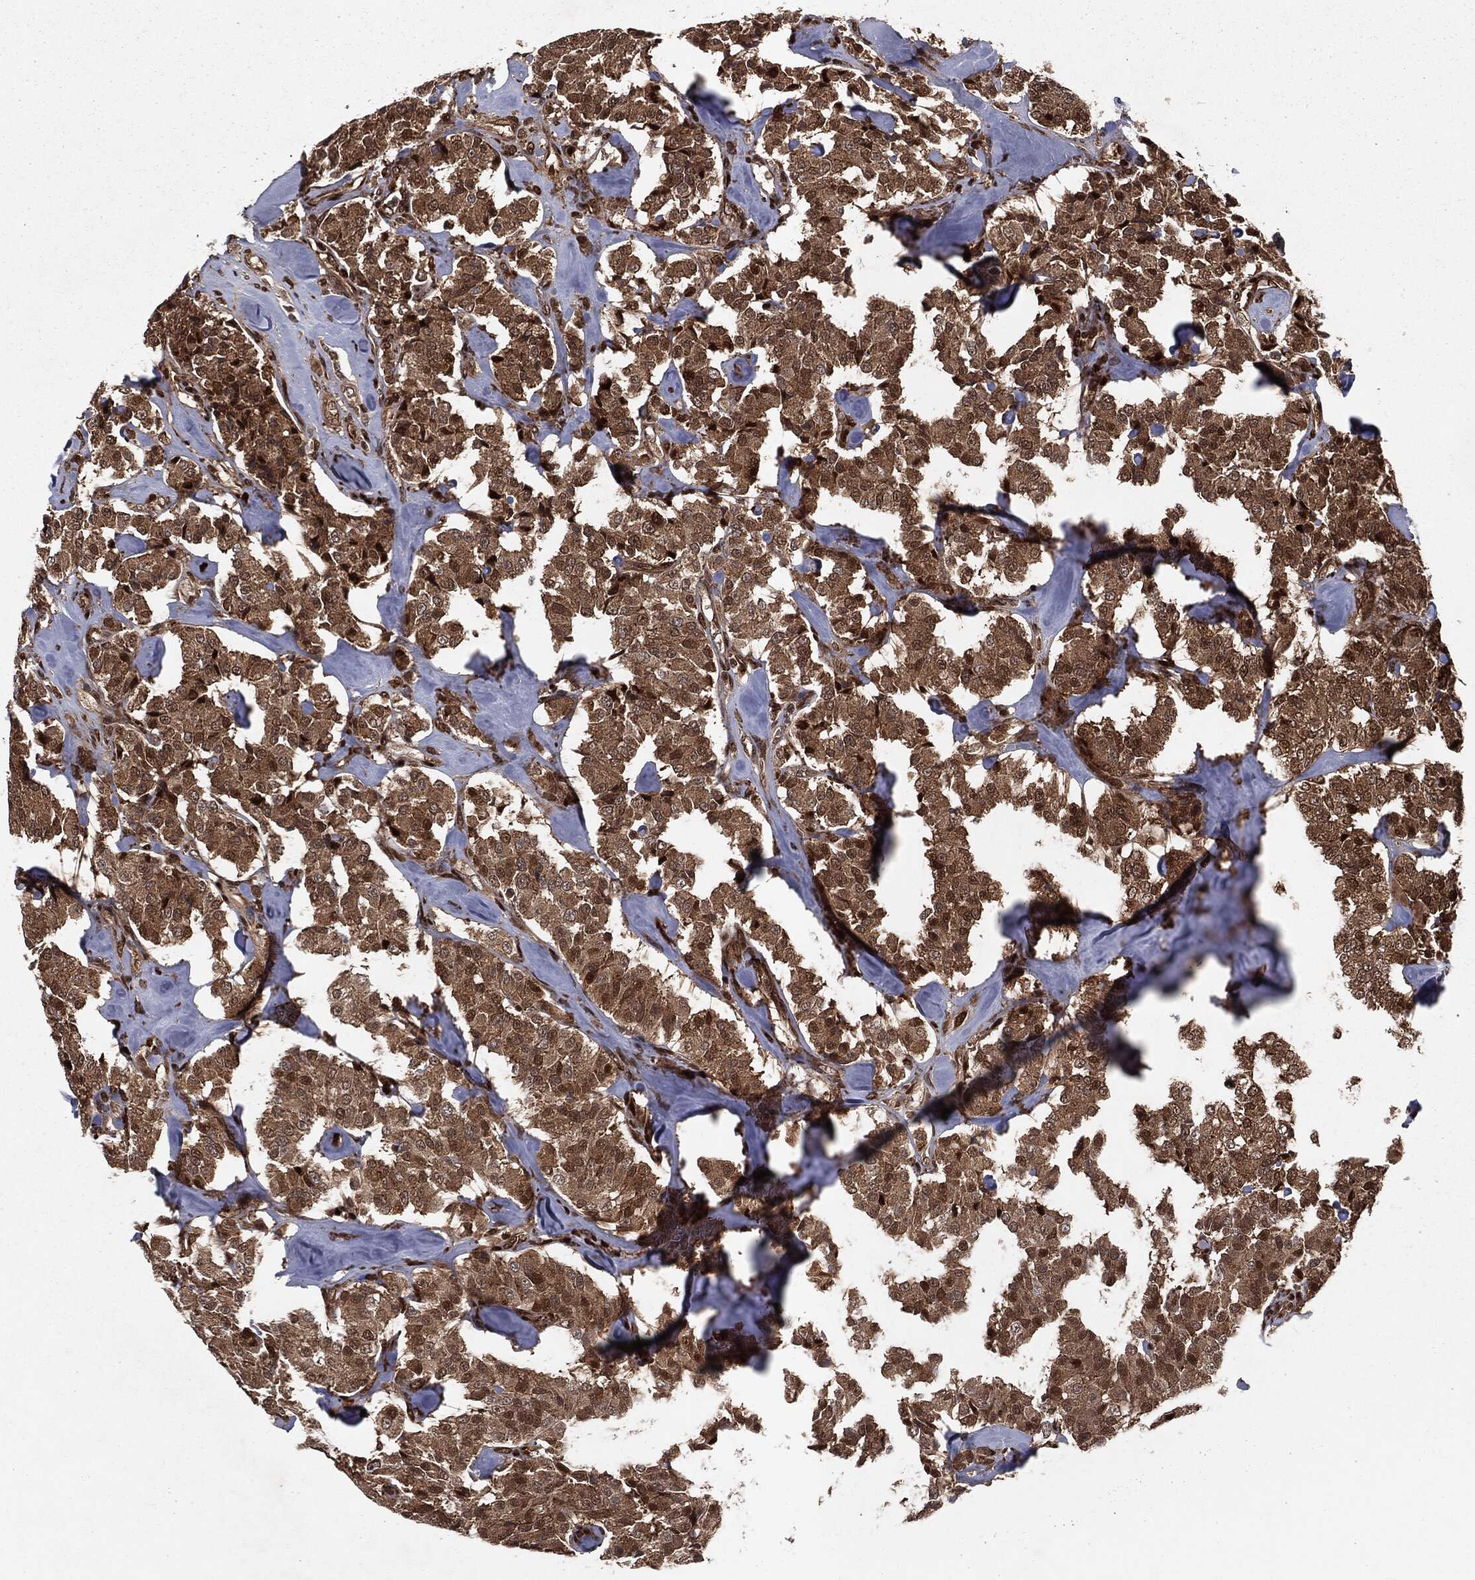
{"staining": {"intensity": "moderate", "quantity": ">75%", "location": "cytoplasmic/membranous,nuclear"}, "tissue": "carcinoid", "cell_type": "Tumor cells", "image_type": "cancer", "snomed": [{"axis": "morphology", "description": "Carcinoid, malignant, NOS"}, {"axis": "topography", "description": "Pancreas"}], "caption": "Carcinoid stained for a protein demonstrates moderate cytoplasmic/membranous and nuclear positivity in tumor cells. The protein of interest is stained brown, and the nuclei are stained in blue (DAB IHC with brightfield microscopy, high magnification).", "gene": "RANBP9", "patient": {"sex": "male", "age": 41}}